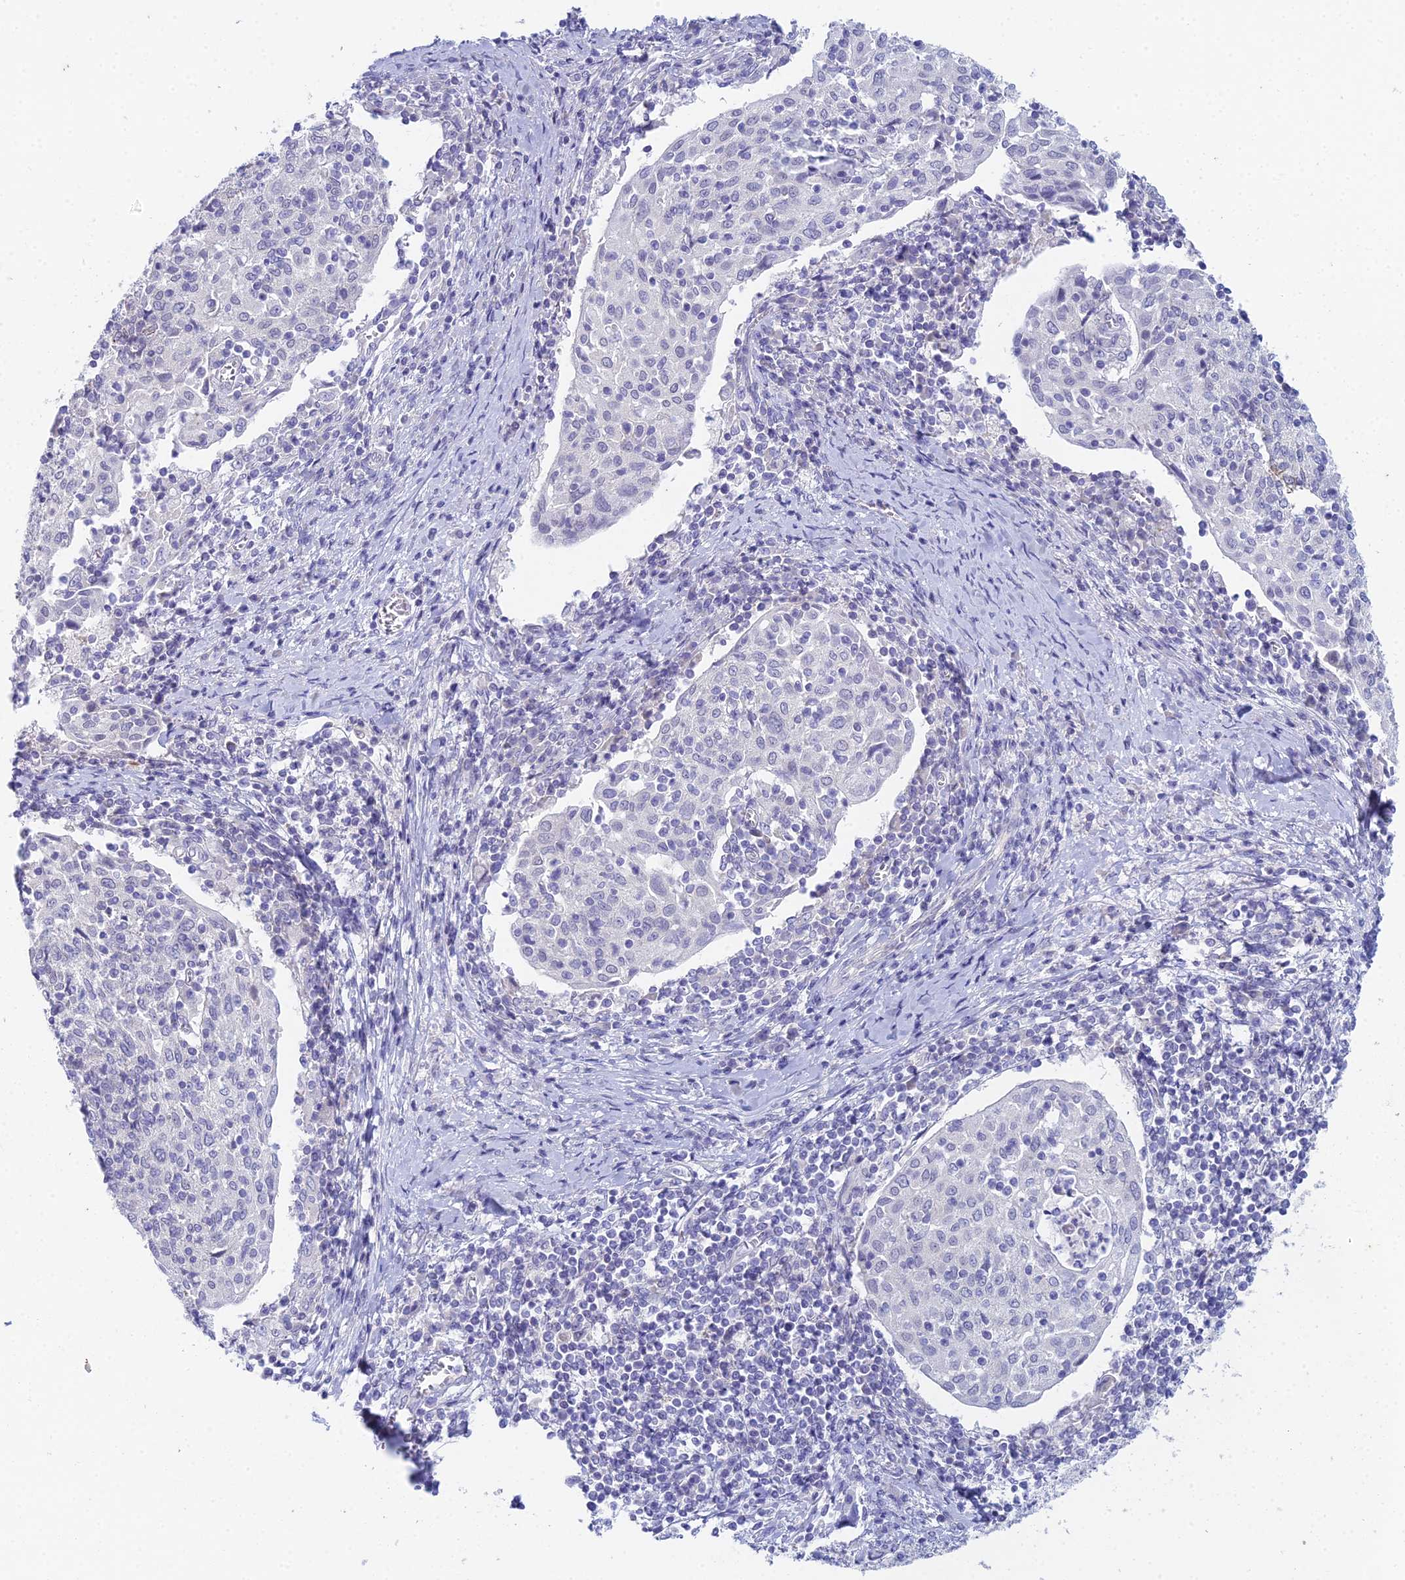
{"staining": {"intensity": "moderate", "quantity": "<25%", "location": "cytoplasmic/membranous"}, "tissue": "cervical cancer", "cell_type": "Tumor cells", "image_type": "cancer", "snomed": [{"axis": "morphology", "description": "Squamous cell carcinoma, NOS"}, {"axis": "topography", "description": "Cervix"}], "caption": "Human cervical squamous cell carcinoma stained with a brown dye exhibits moderate cytoplasmic/membranous positive staining in approximately <25% of tumor cells.", "gene": "EEF2KMT", "patient": {"sex": "female", "age": 52}}